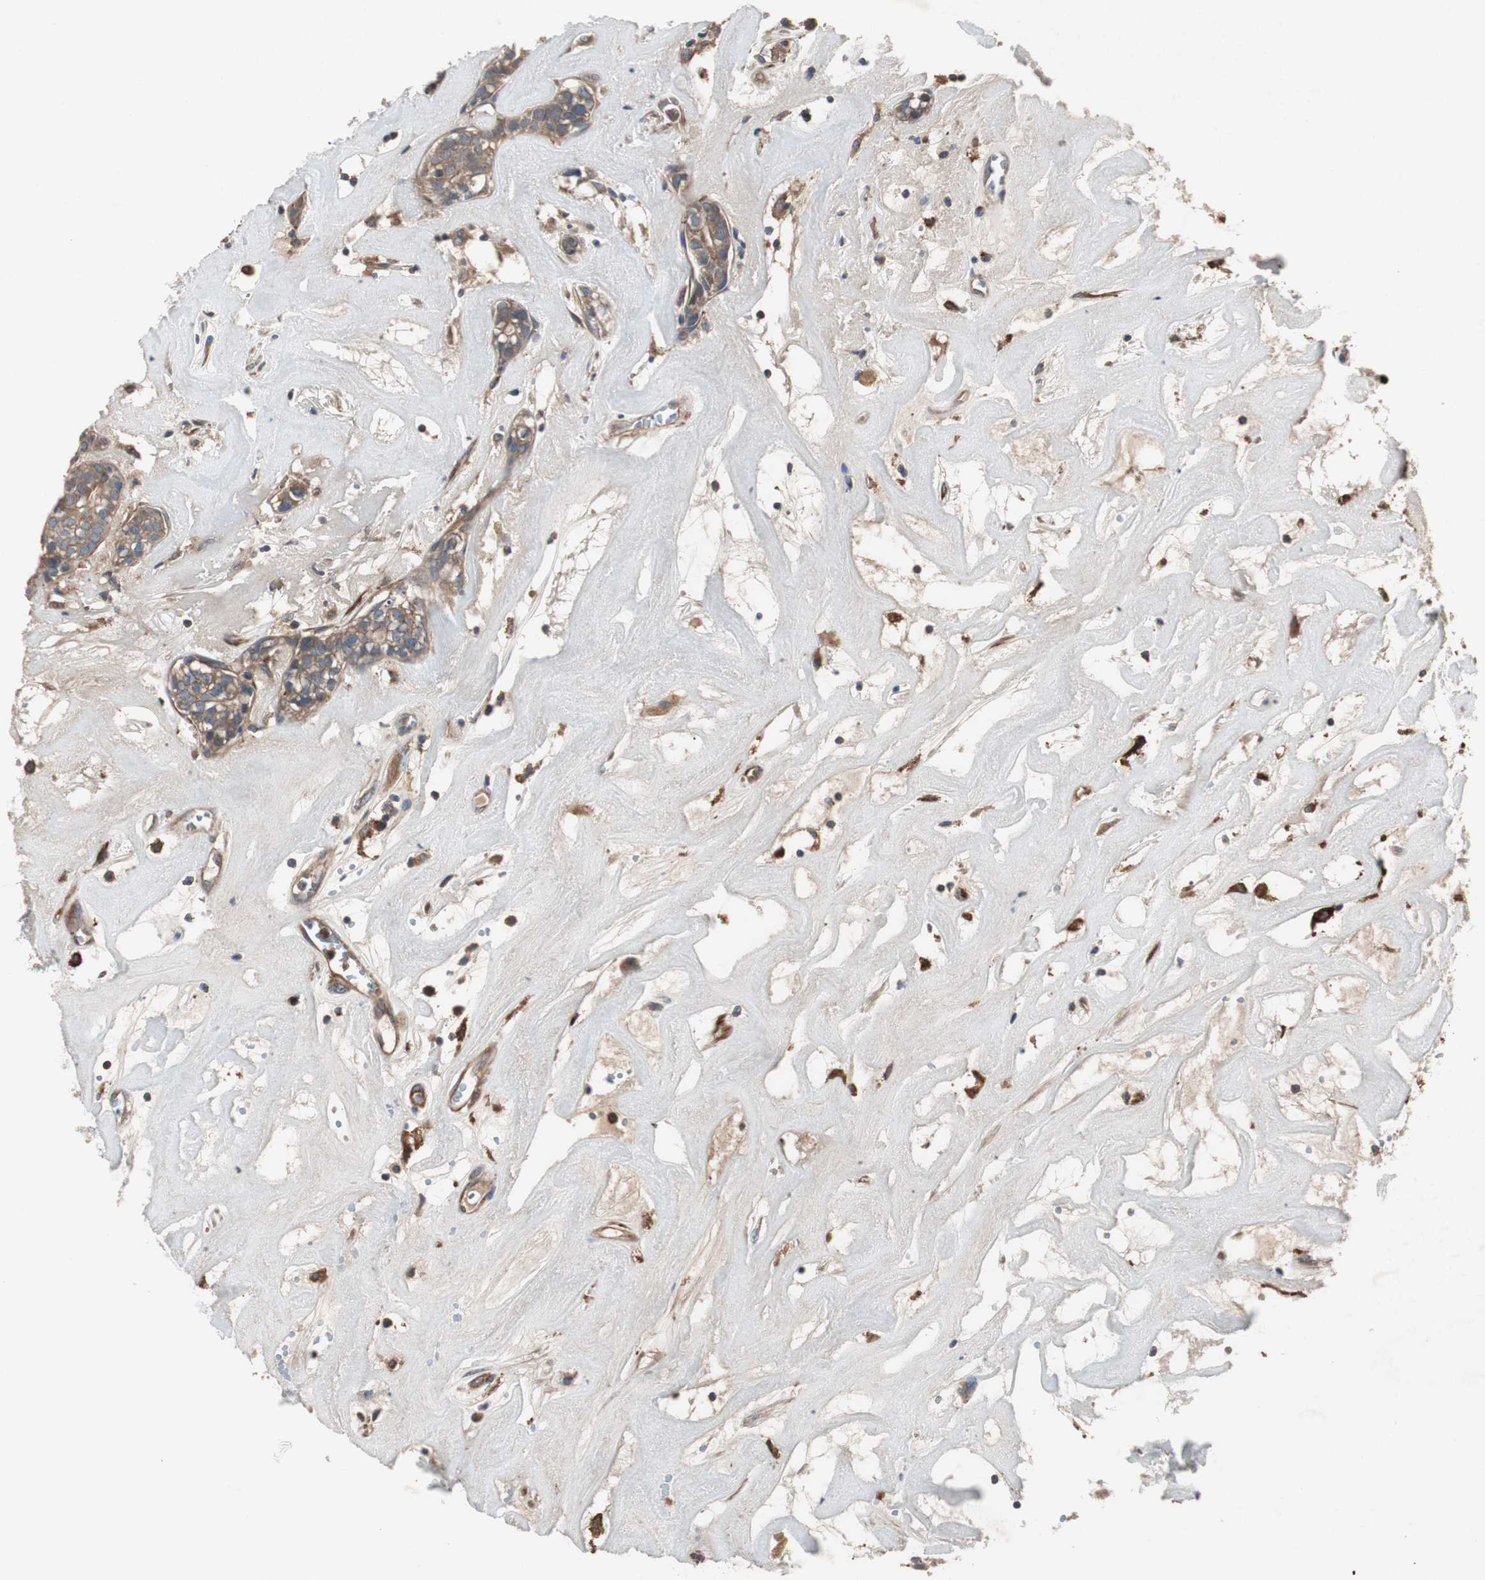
{"staining": {"intensity": "moderate", "quantity": ">75%", "location": "cytoplasmic/membranous"}, "tissue": "head and neck cancer", "cell_type": "Tumor cells", "image_type": "cancer", "snomed": [{"axis": "morphology", "description": "Adenocarcinoma, NOS"}, {"axis": "topography", "description": "Salivary gland"}, {"axis": "topography", "description": "Head-Neck"}], "caption": "Immunohistochemistry image of neoplastic tissue: head and neck cancer stained using IHC exhibits medium levels of moderate protein expression localized specifically in the cytoplasmic/membranous of tumor cells, appearing as a cytoplasmic/membranous brown color.", "gene": "STAB1", "patient": {"sex": "female", "age": 65}}